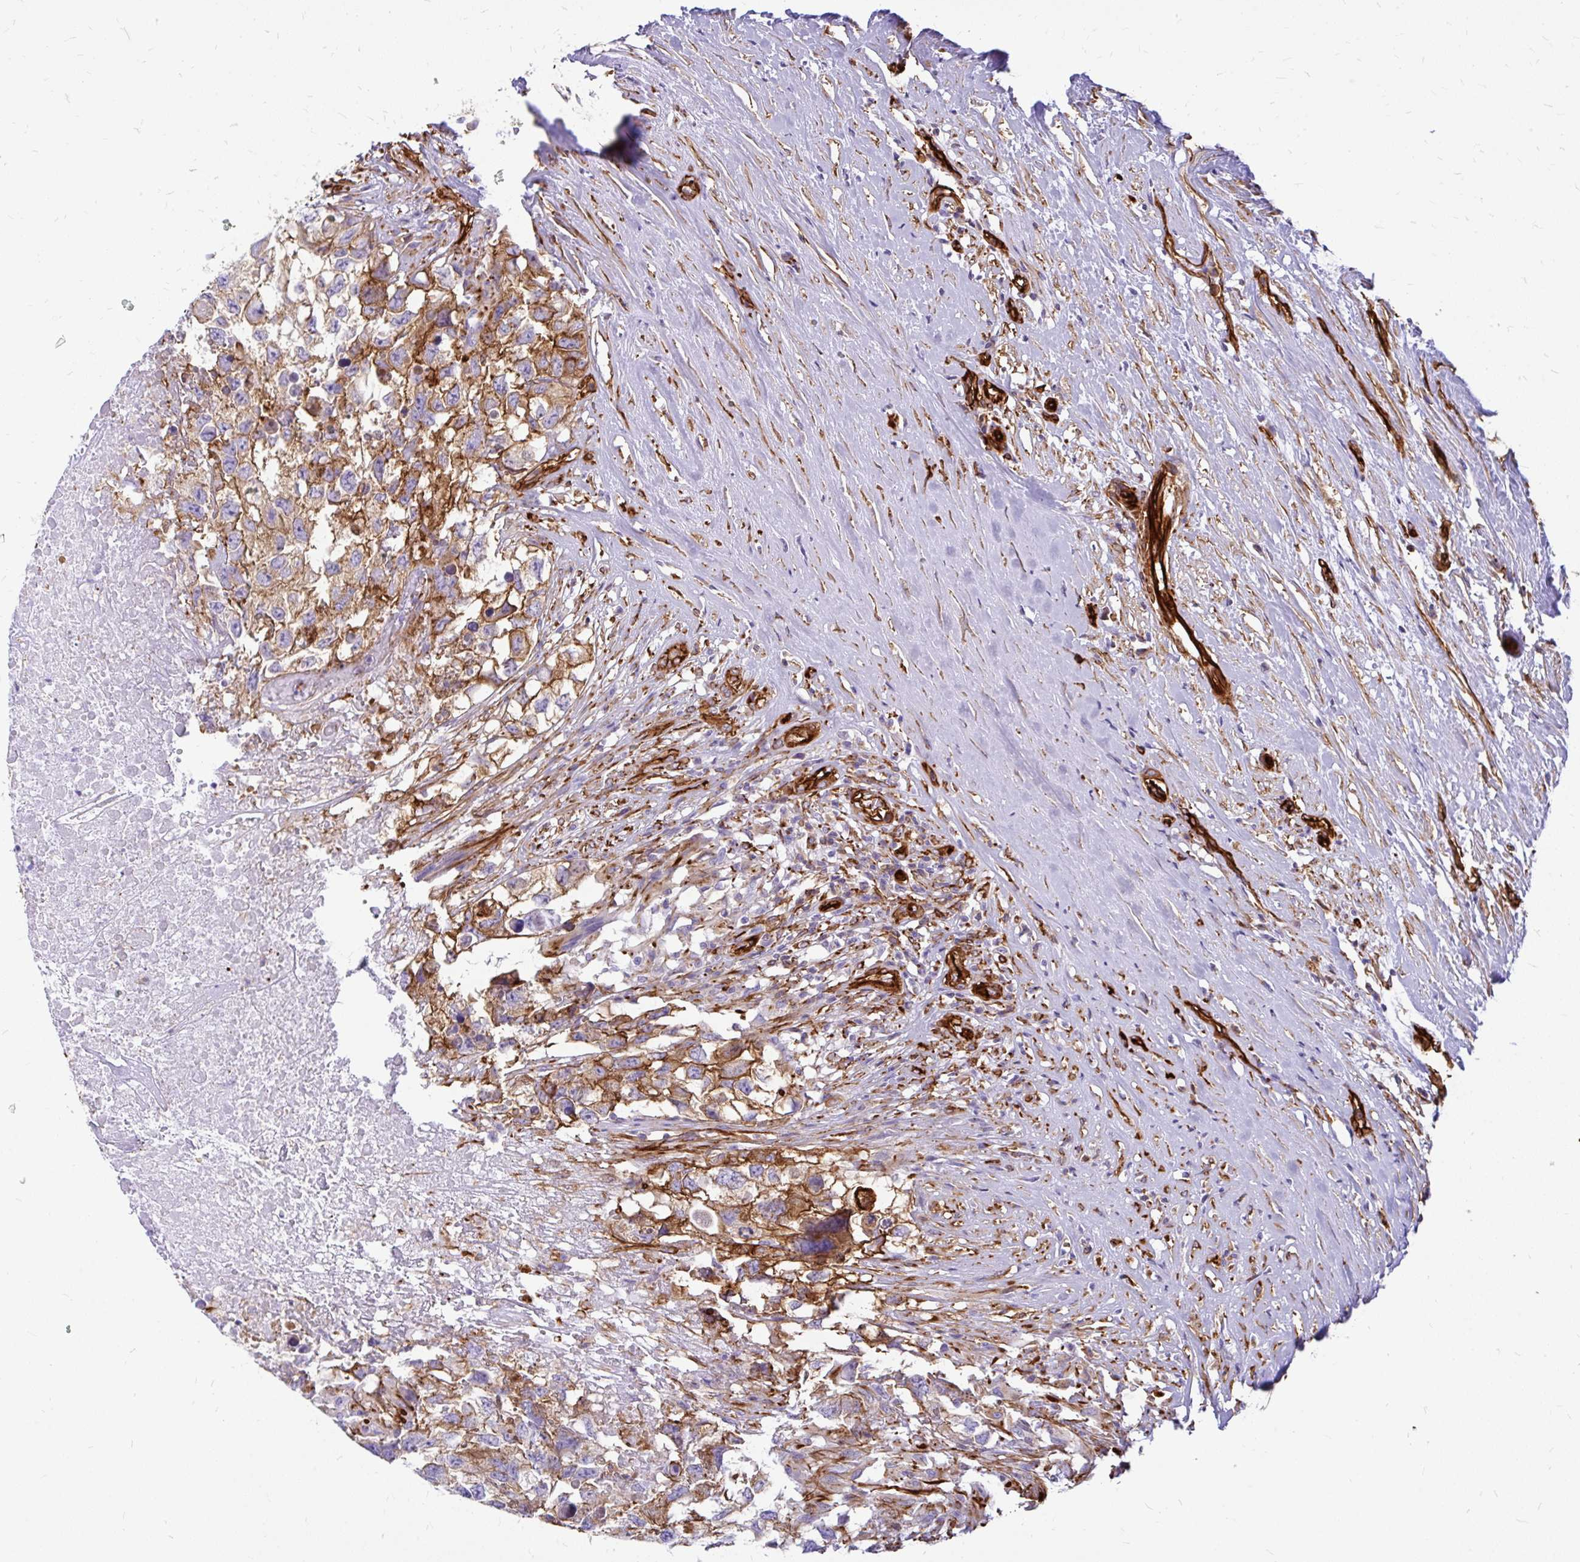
{"staining": {"intensity": "moderate", "quantity": "25%-75%", "location": "cytoplasmic/membranous"}, "tissue": "testis cancer", "cell_type": "Tumor cells", "image_type": "cancer", "snomed": [{"axis": "morphology", "description": "Carcinoma, Embryonal, NOS"}, {"axis": "topography", "description": "Testis"}], "caption": "Testis embryonal carcinoma stained with a protein marker reveals moderate staining in tumor cells.", "gene": "MAP1LC3B", "patient": {"sex": "male", "age": 83}}